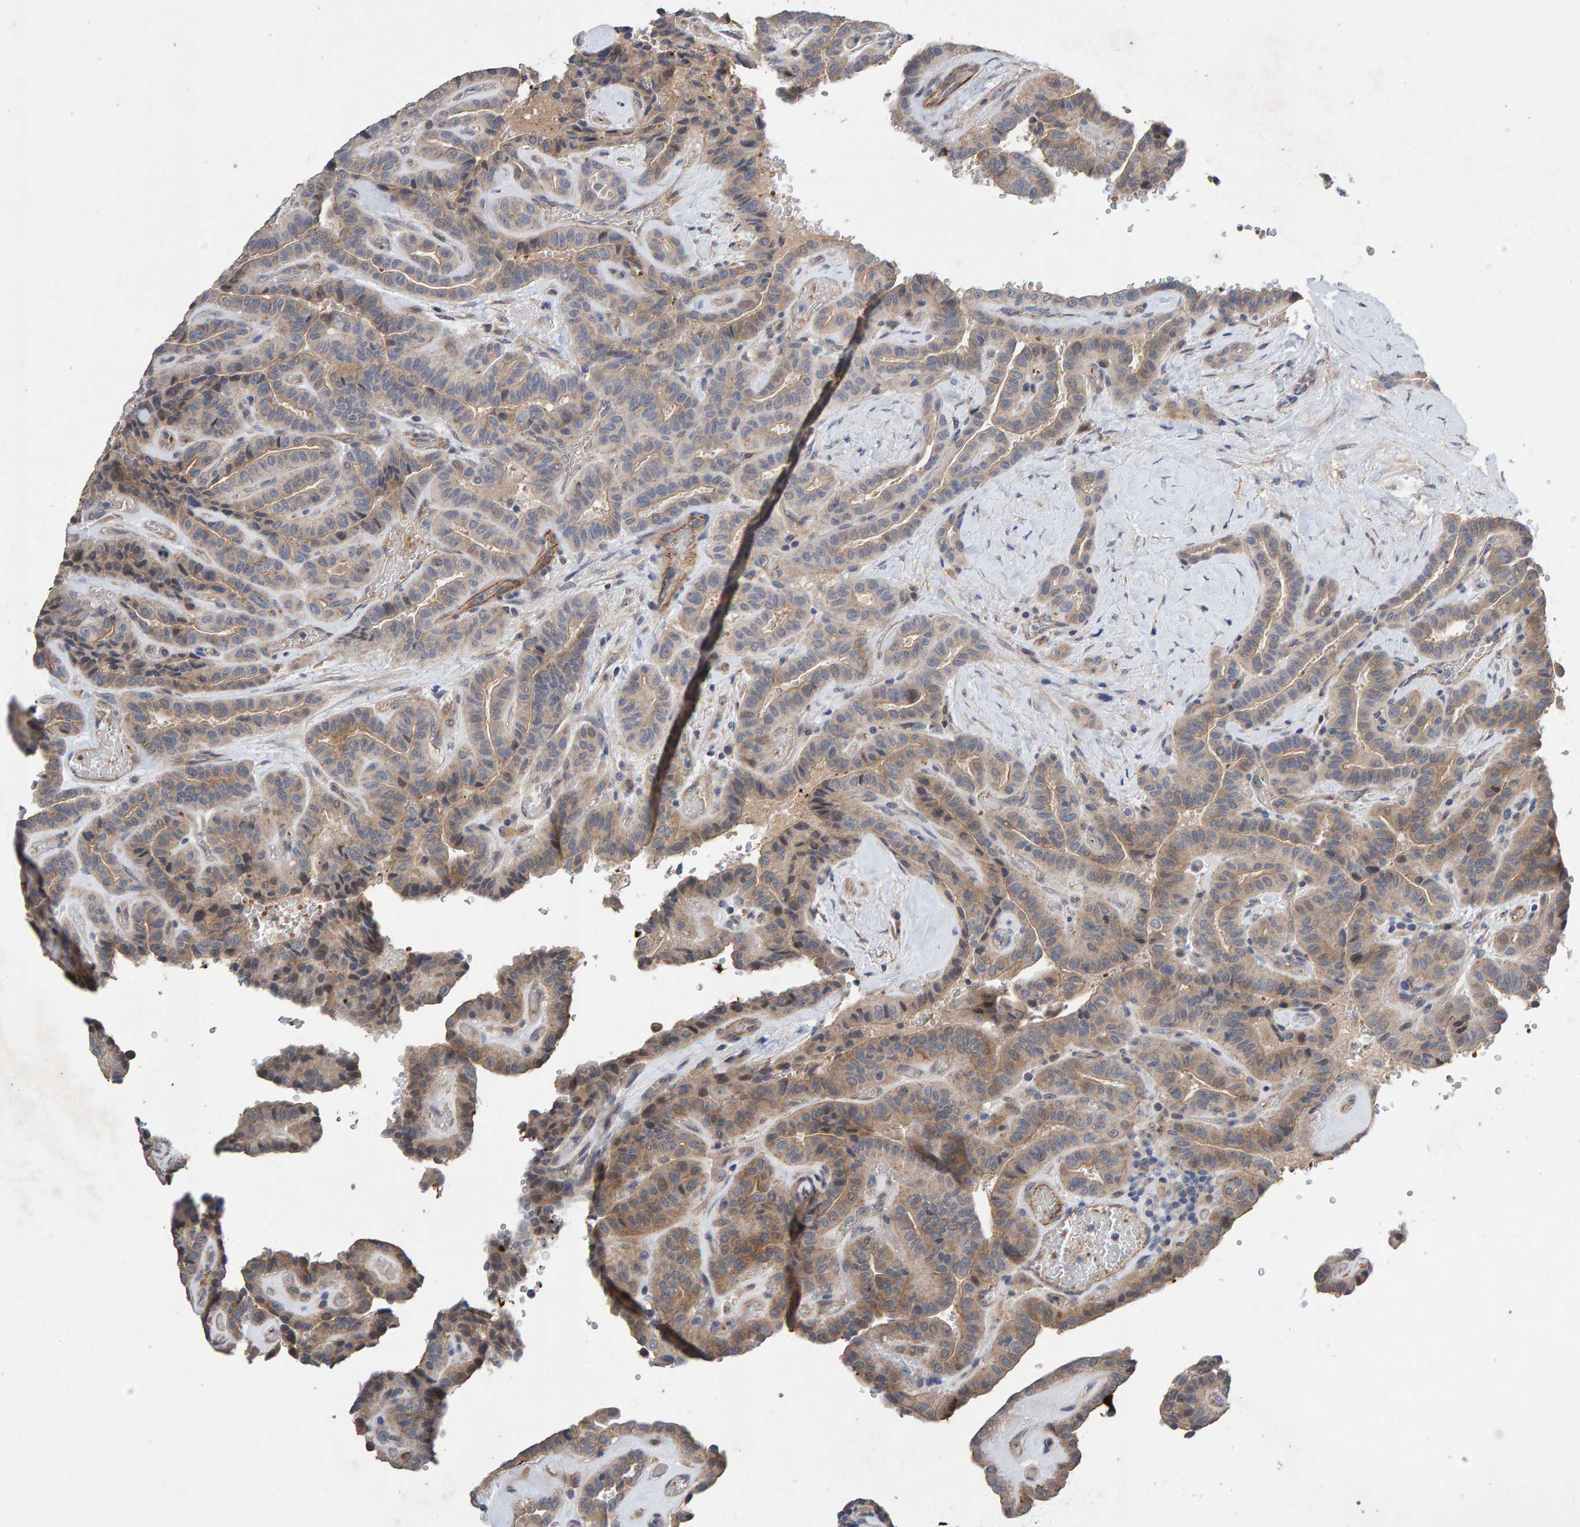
{"staining": {"intensity": "weak", "quantity": "25%-75%", "location": "cytoplasmic/membranous"}, "tissue": "thyroid cancer", "cell_type": "Tumor cells", "image_type": "cancer", "snomed": [{"axis": "morphology", "description": "Papillary adenocarcinoma, NOS"}, {"axis": "topography", "description": "Thyroid gland"}], "caption": "Immunohistochemistry staining of thyroid cancer (papillary adenocarcinoma), which displays low levels of weak cytoplasmic/membranous expression in about 25%-75% of tumor cells indicating weak cytoplasmic/membranous protein positivity. The staining was performed using DAB (3,3'-diaminobenzidine) (brown) for protein detection and nuclei were counterstained in hematoxylin (blue).", "gene": "EFR3A", "patient": {"sex": "male", "age": 77}}